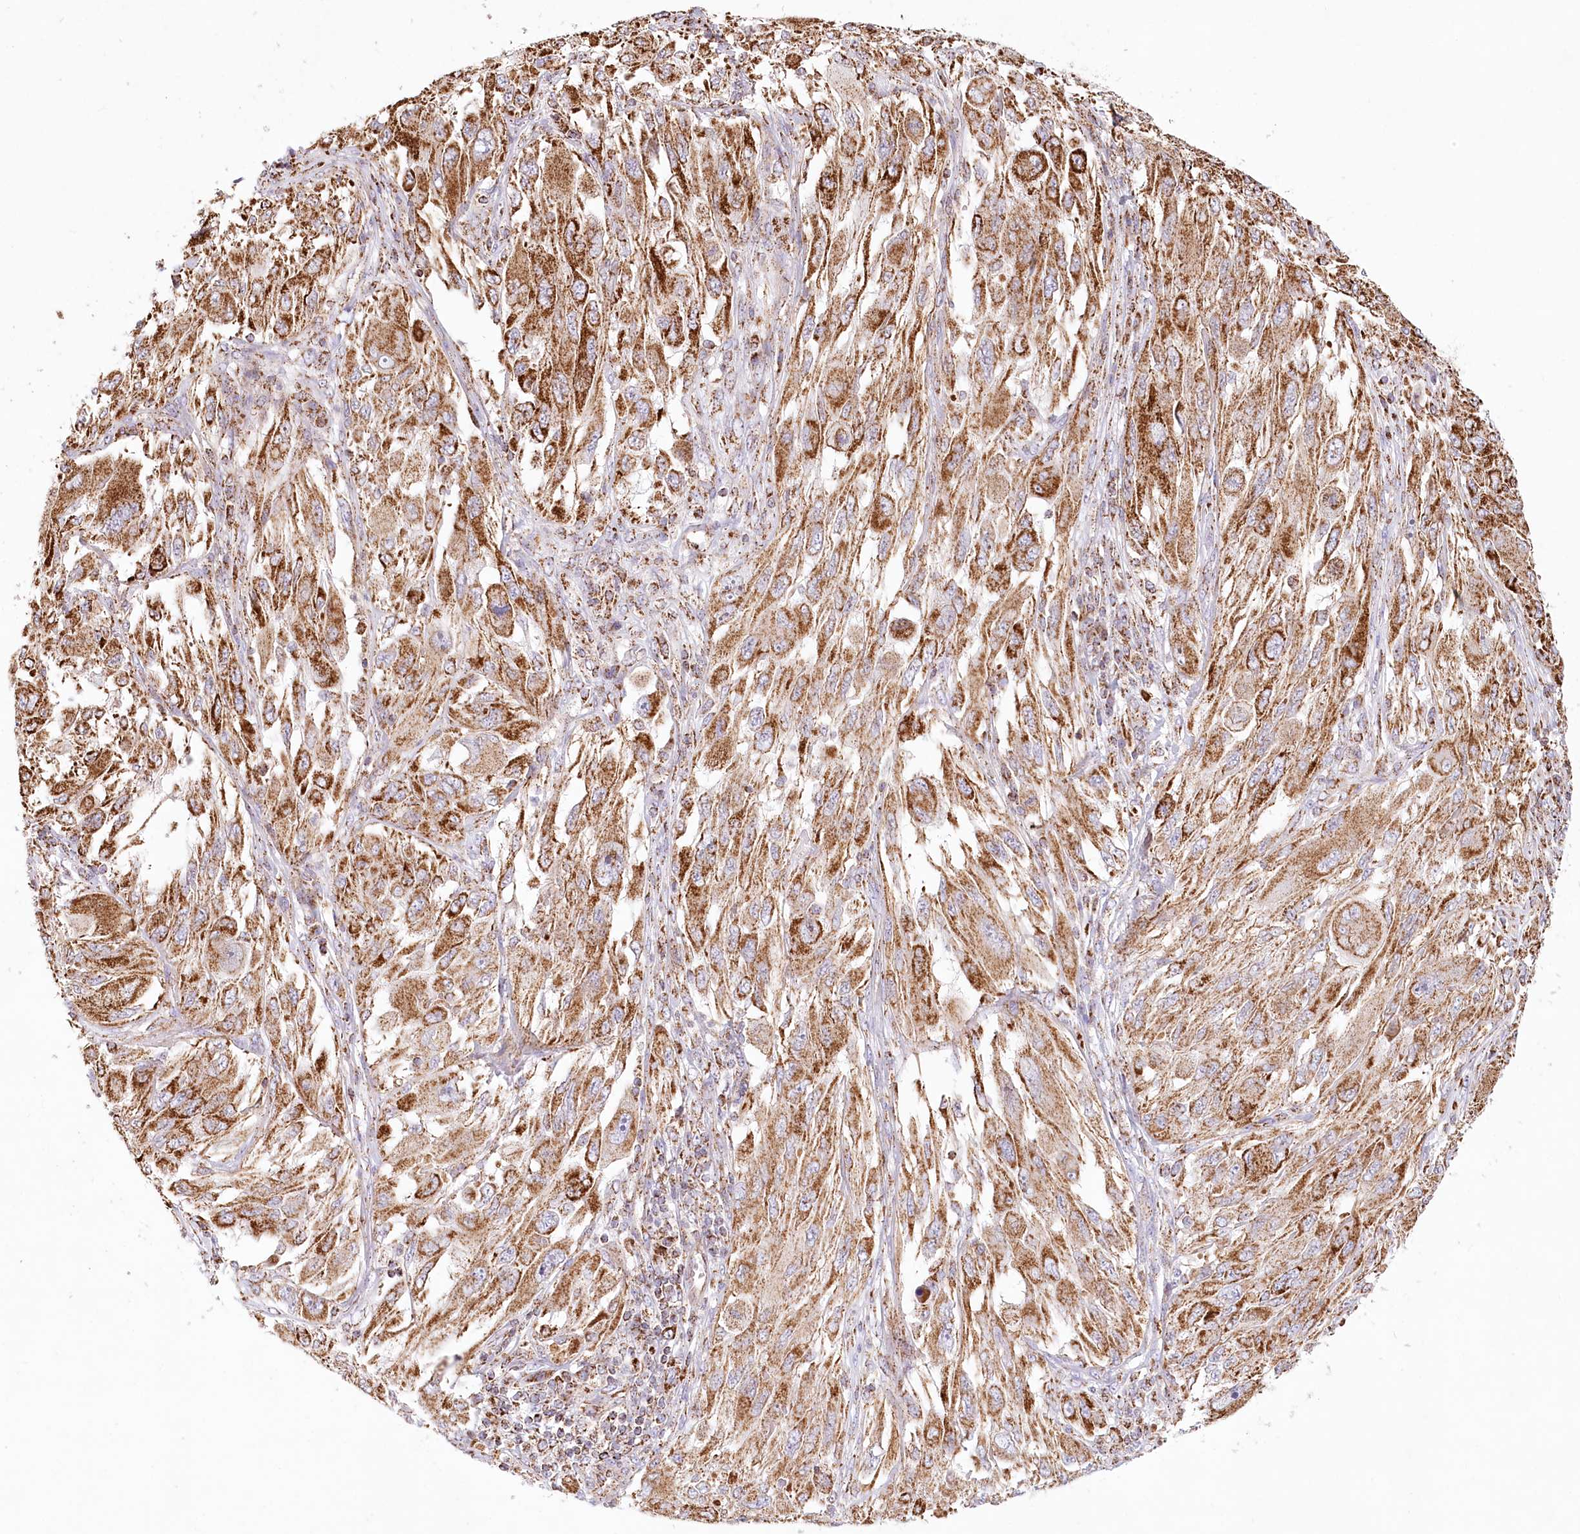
{"staining": {"intensity": "moderate", "quantity": ">75%", "location": "cytoplasmic/membranous"}, "tissue": "melanoma", "cell_type": "Tumor cells", "image_type": "cancer", "snomed": [{"axis": "morphology", "description": "Malignant melanoma, NOS"}, {"axis": "topography", "description": "Skin"}], "caption": "The image exhibits a brown stain indicating the presence of a protein in the cytoplasmic/membranous of tumor cells in malignant melanoma.", "gene": "UMPS", "patient": {"sex": "female", "age": 91}}